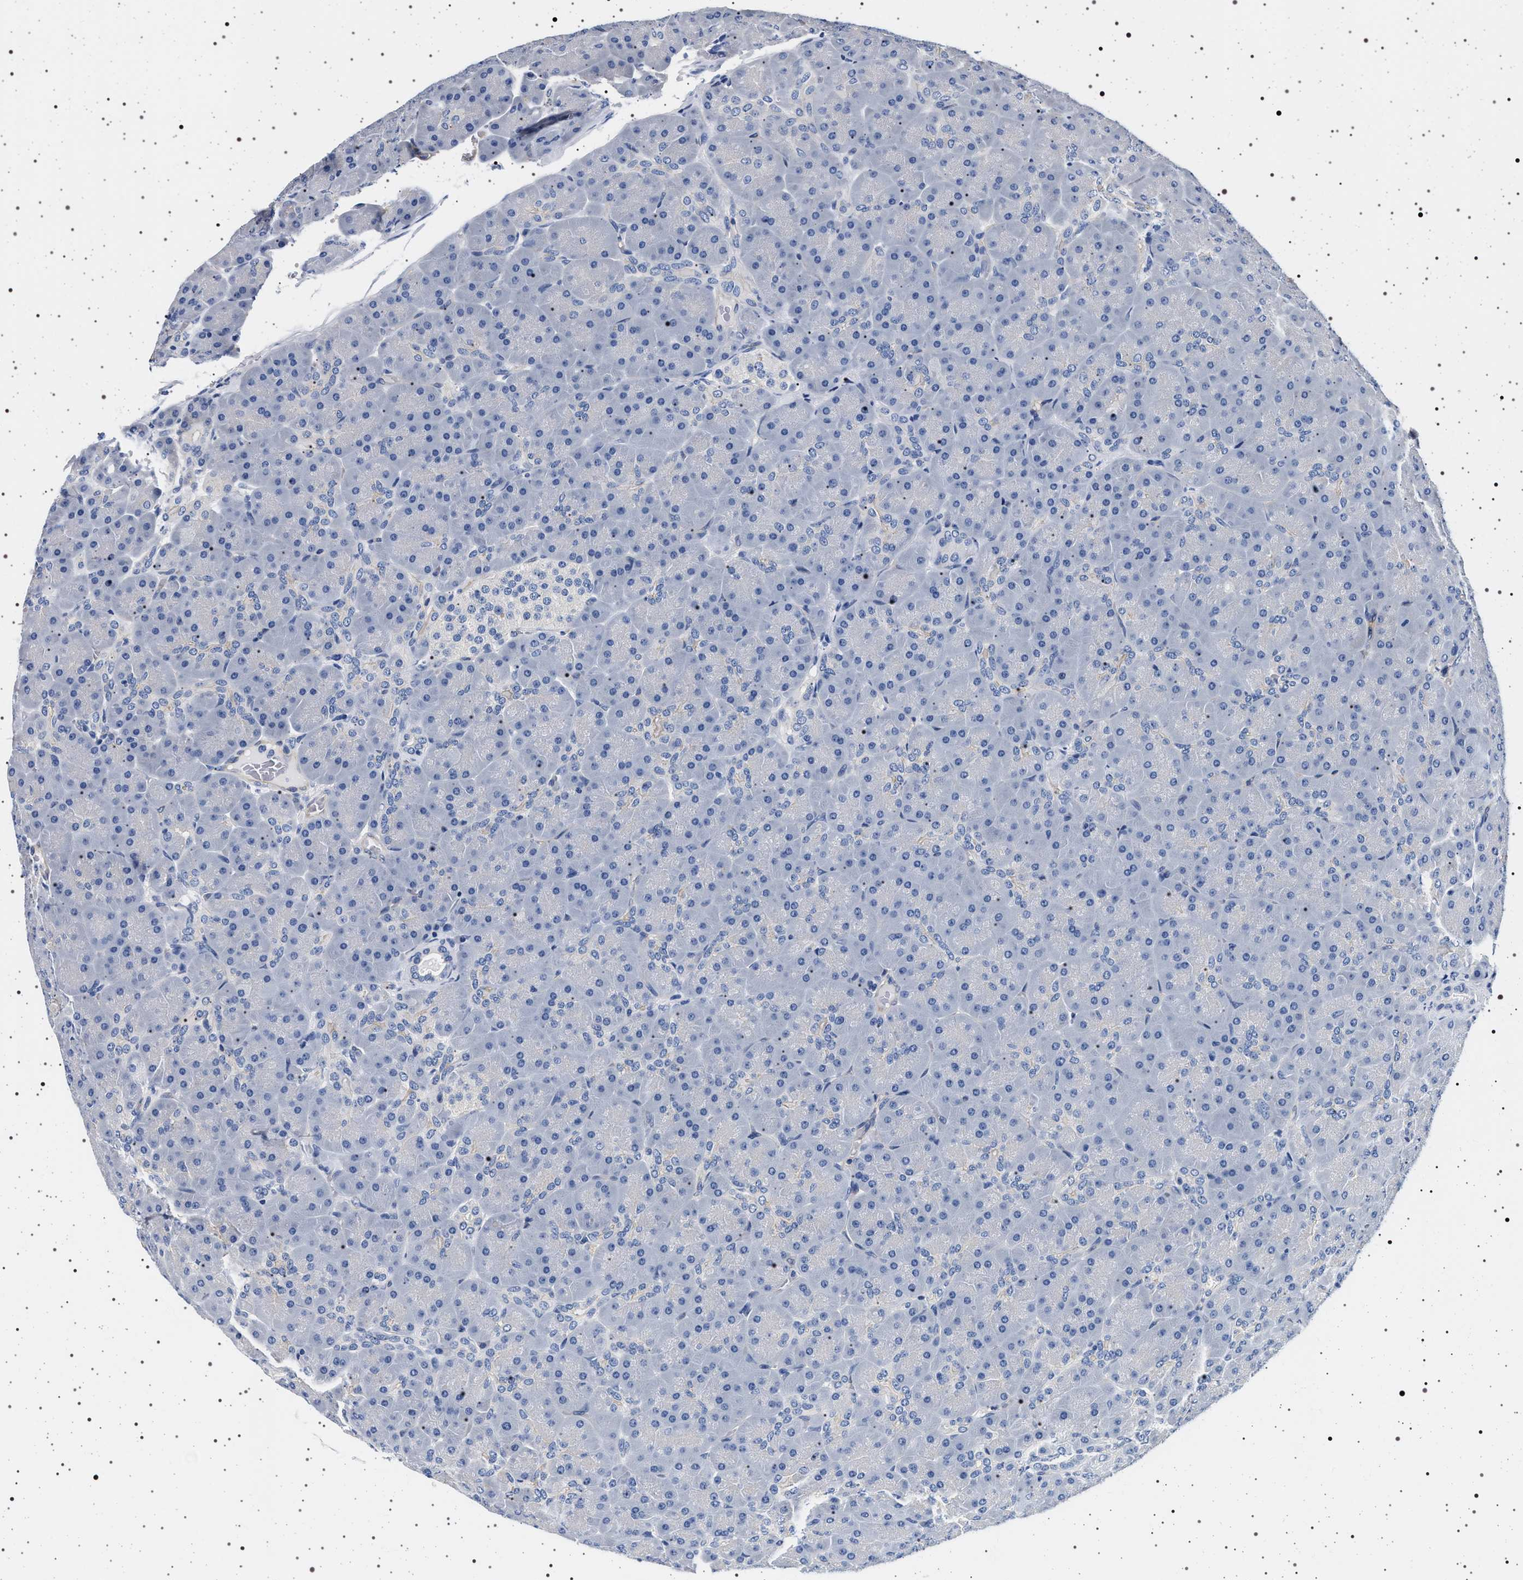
{"staining": {"intensity": "negative", "quantity": "none", "location": "none"}, "tissue": "pancreas", "cell_type": "Exocrine glandular cells", "image_type": "normal", "snomed": [{"axis": "morphology", "description": "Normal tissue, NOS"}, {"axis": "topography", "description": "Pancreas"}], "caption": "Photomicrograph shows no protein expression in exocrine glandular cells of normal pancreas. (DAB immunohistochemistry (IHC) with hematoxylin counter stain).", "gene": "HSD17B1", "patient": {"sex": "male", "age": 66}}